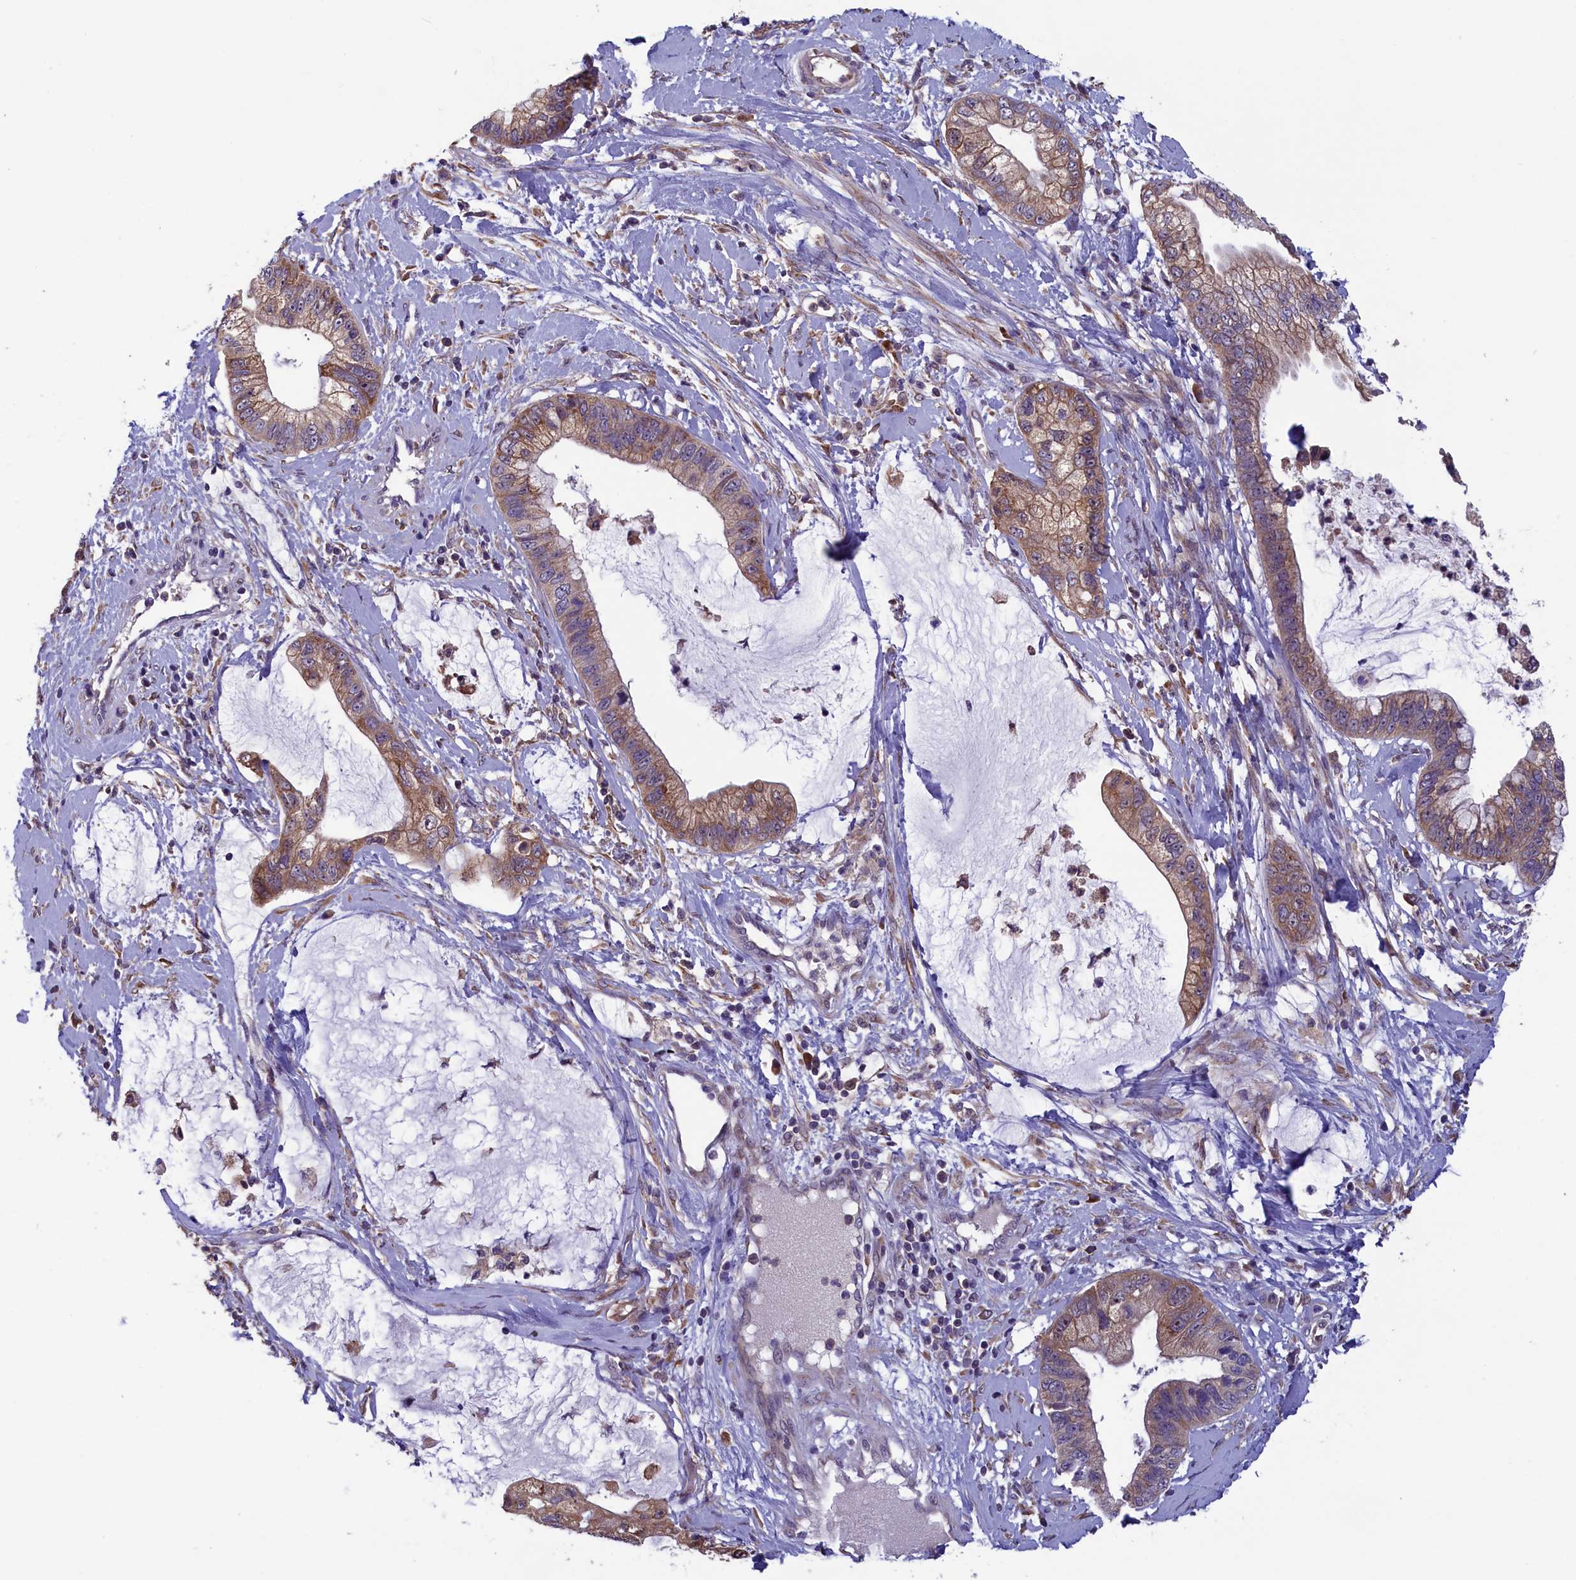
{"staining": {"intensity": "moderate", "quantity": ">75%", "location": "cytoplasmic/membranous"}, "tissue": "cervical cancer", "cell_type": "Tumor cells", "image_type": "cancer", "snomed": [{"axis": "morphology", "description": "Adenocarcinoma, NOS"}, {"axis": "topography", "description": "Cervix"}], "caption": "IHC image of human adenocarcinoma (cervical) stained for a protein (brown), which displays medium levels of moderate cytoplasmic/membranous expression in about >75% of tumor cells.", "gene": "CCDC9B", "patient": {"sex": "female", "age": 44}}